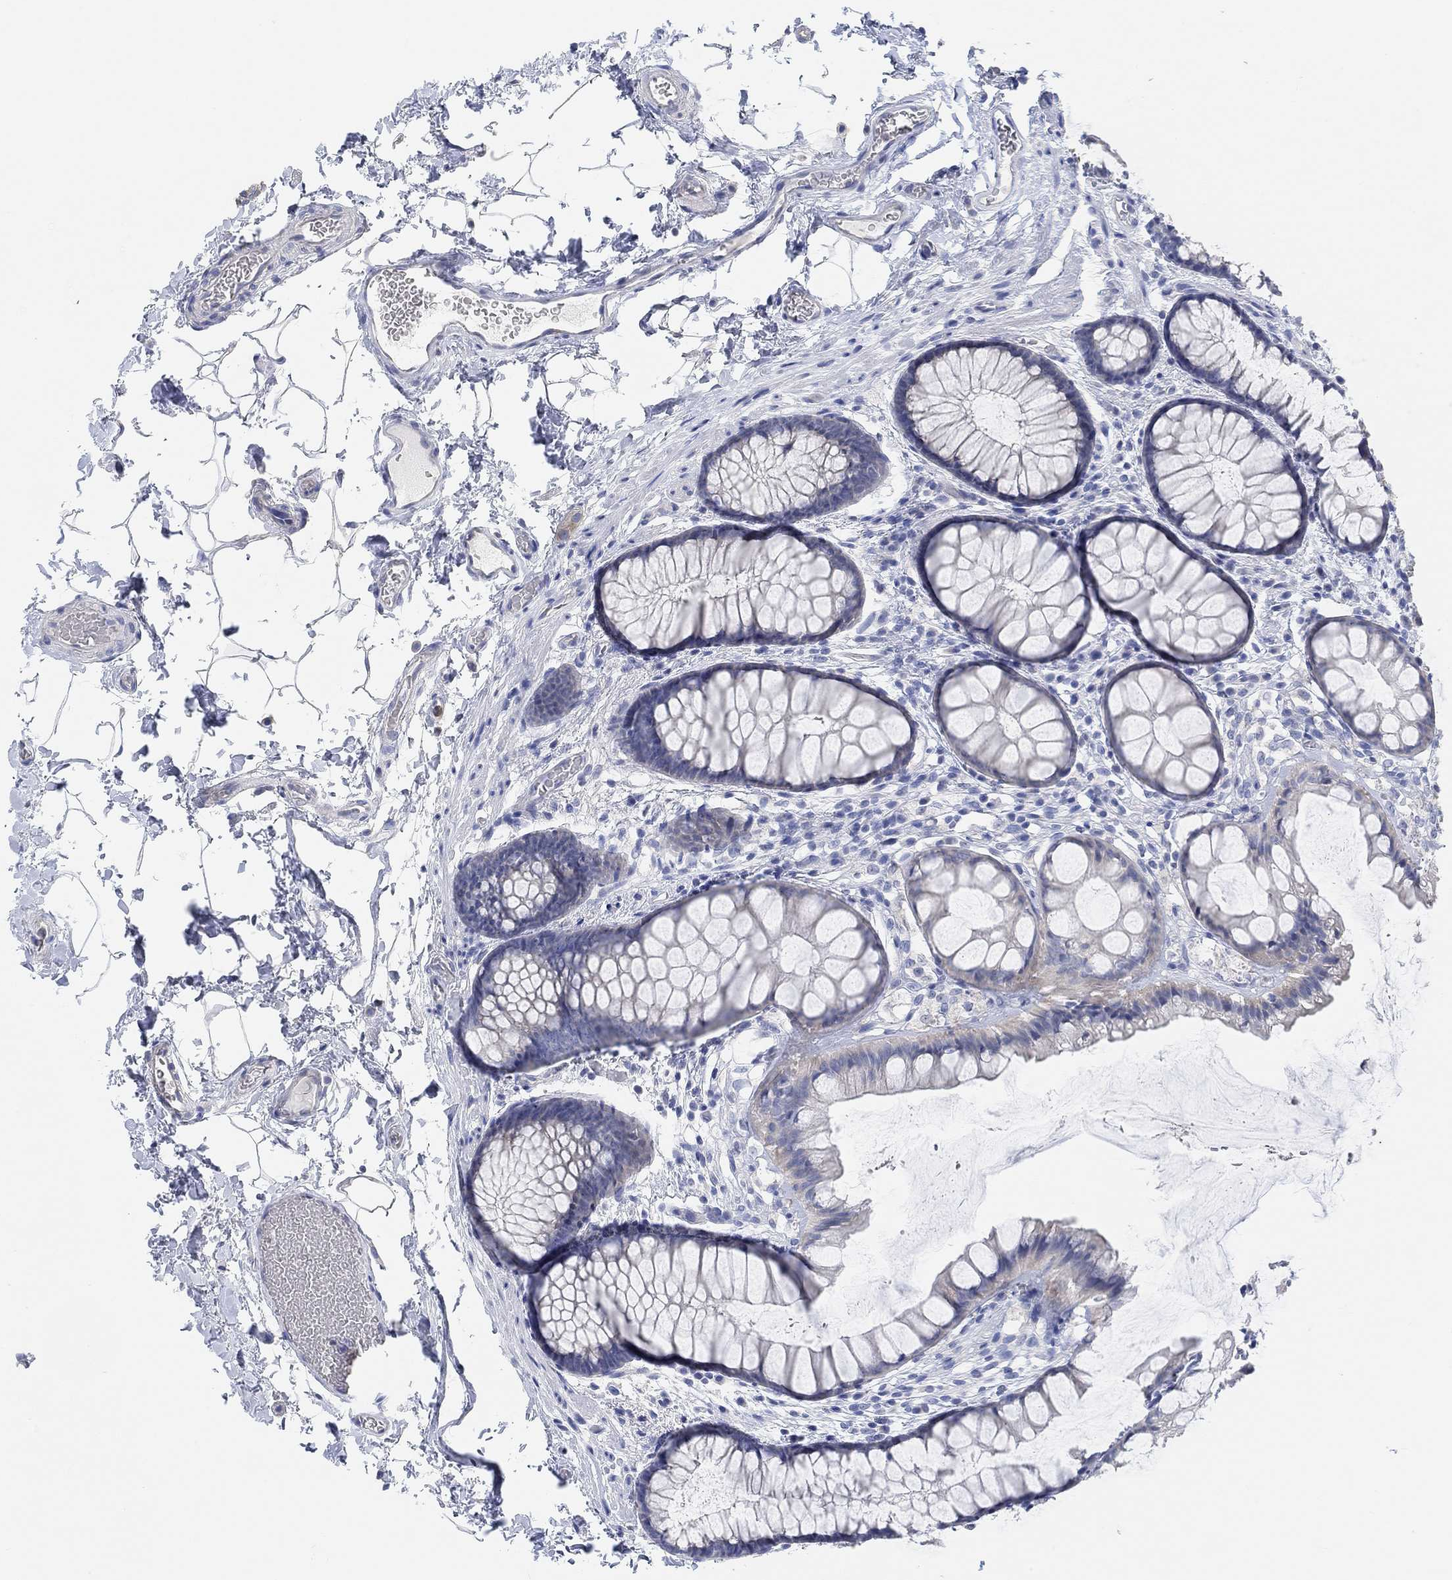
{"staining": {"intensity": "negative", "quantity": "none", "location": "none"}, "tissue": "rectum", "cell_type": "Glandular cells", "image_type": "normal", "snomed": [{"axis": "morphology", "description": "Normal tissue, NOS"}, {"axis": "topography", "description": "Rectum"}], "caption": "Glandular cells show no significant protein positivity in normal rectum. (DAB (3,3'-diaminobenzidine) immunohistochemistry, high magnification).", "gene": "NLRP14", "patient": {"sex": "female", "age": 62}}